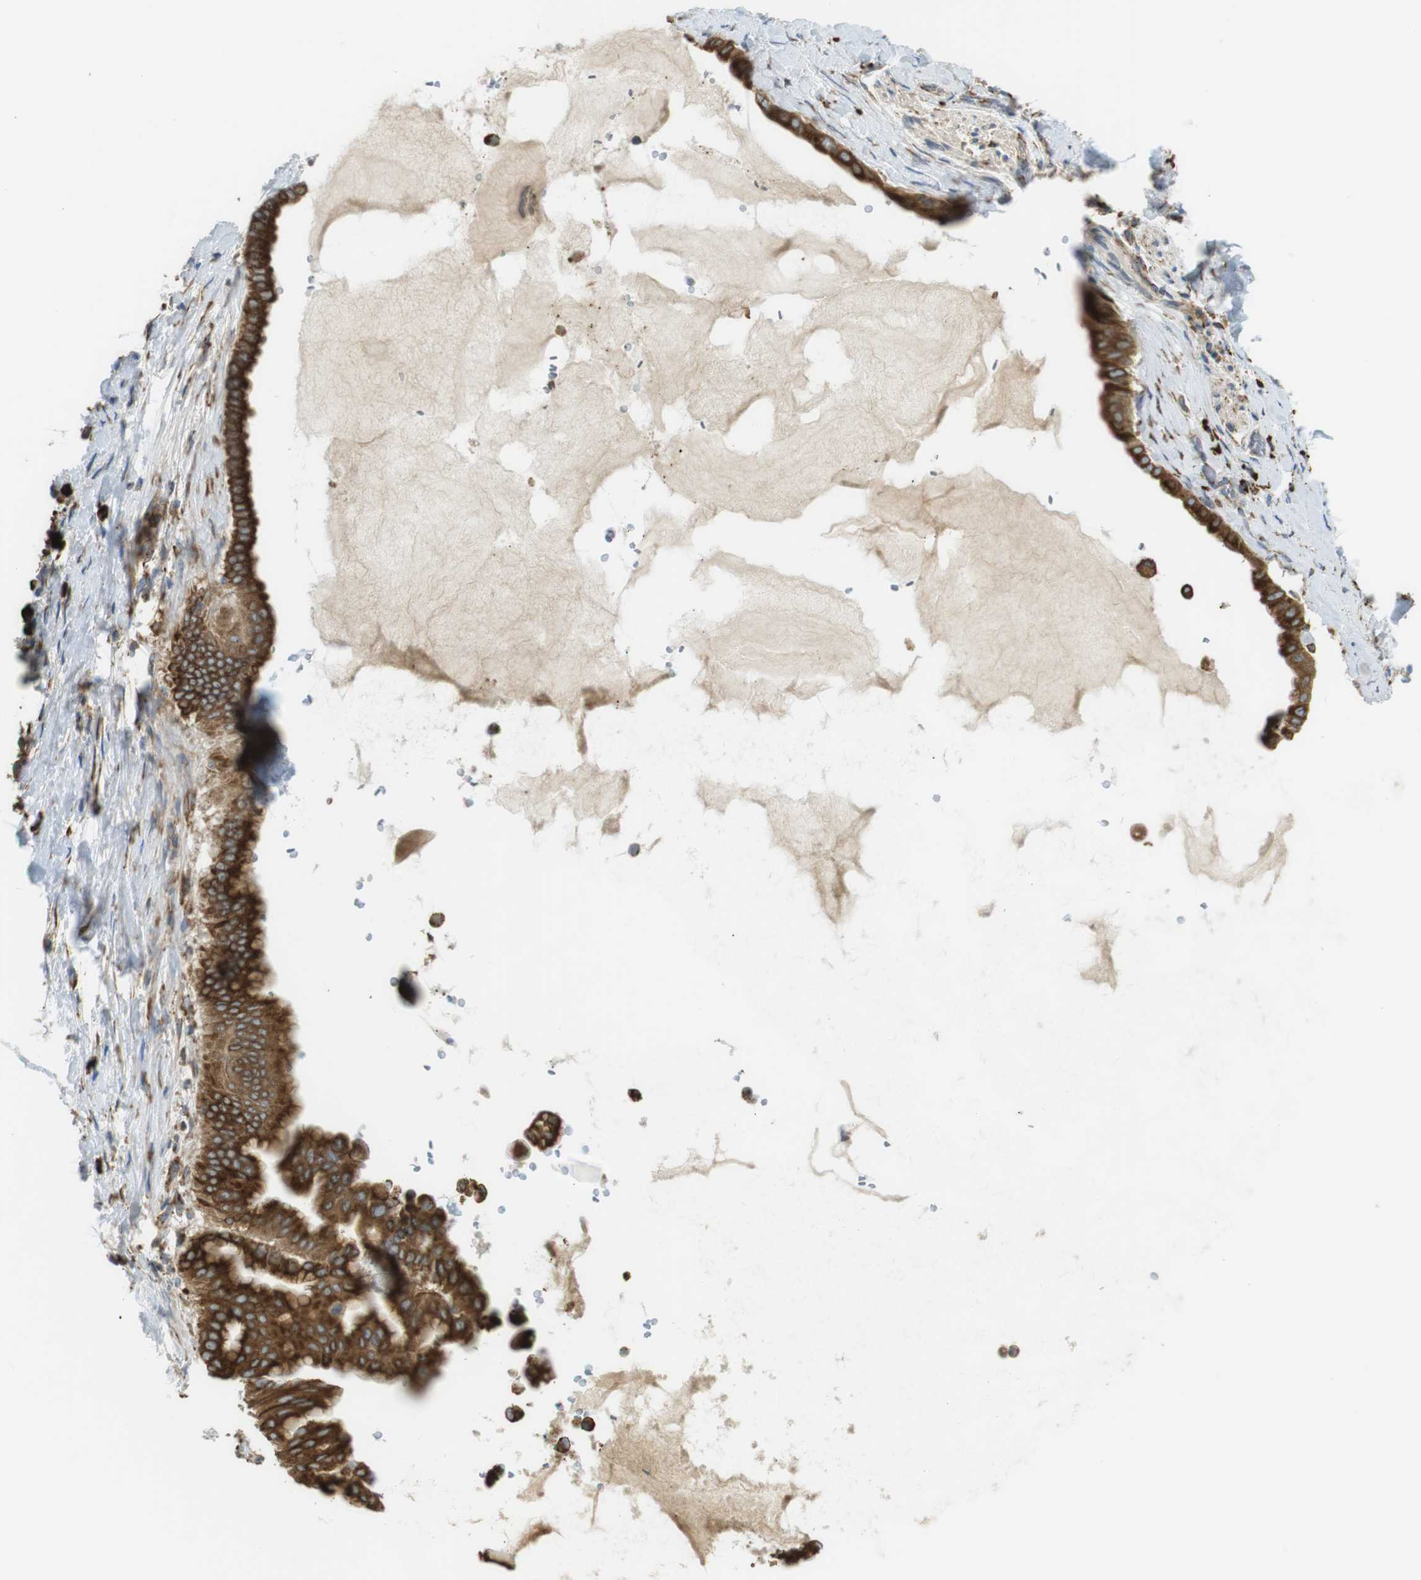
{"staining": {"intensity": "strong", "quantity": ">75%", "location": "cytoplasmic/membranous"}, "tissue": "pancreatic cancer", "cell_type": "Tumor cells", "image_type": "cancer", "snomed": [{"axis": "morphology", "description": "Adenocarcinoma, NOS"}, {"axis": "topography", "description": "Pancreas"}], "caption": "The photomicrograph displays staining of pancreatic adenocarcinoma, revealing strong cytoplasmic/membranous protein expression (brown color) within tumor cells.", "gene": "MBOAT2", "patient": {"sex": "male", "age": 55}}